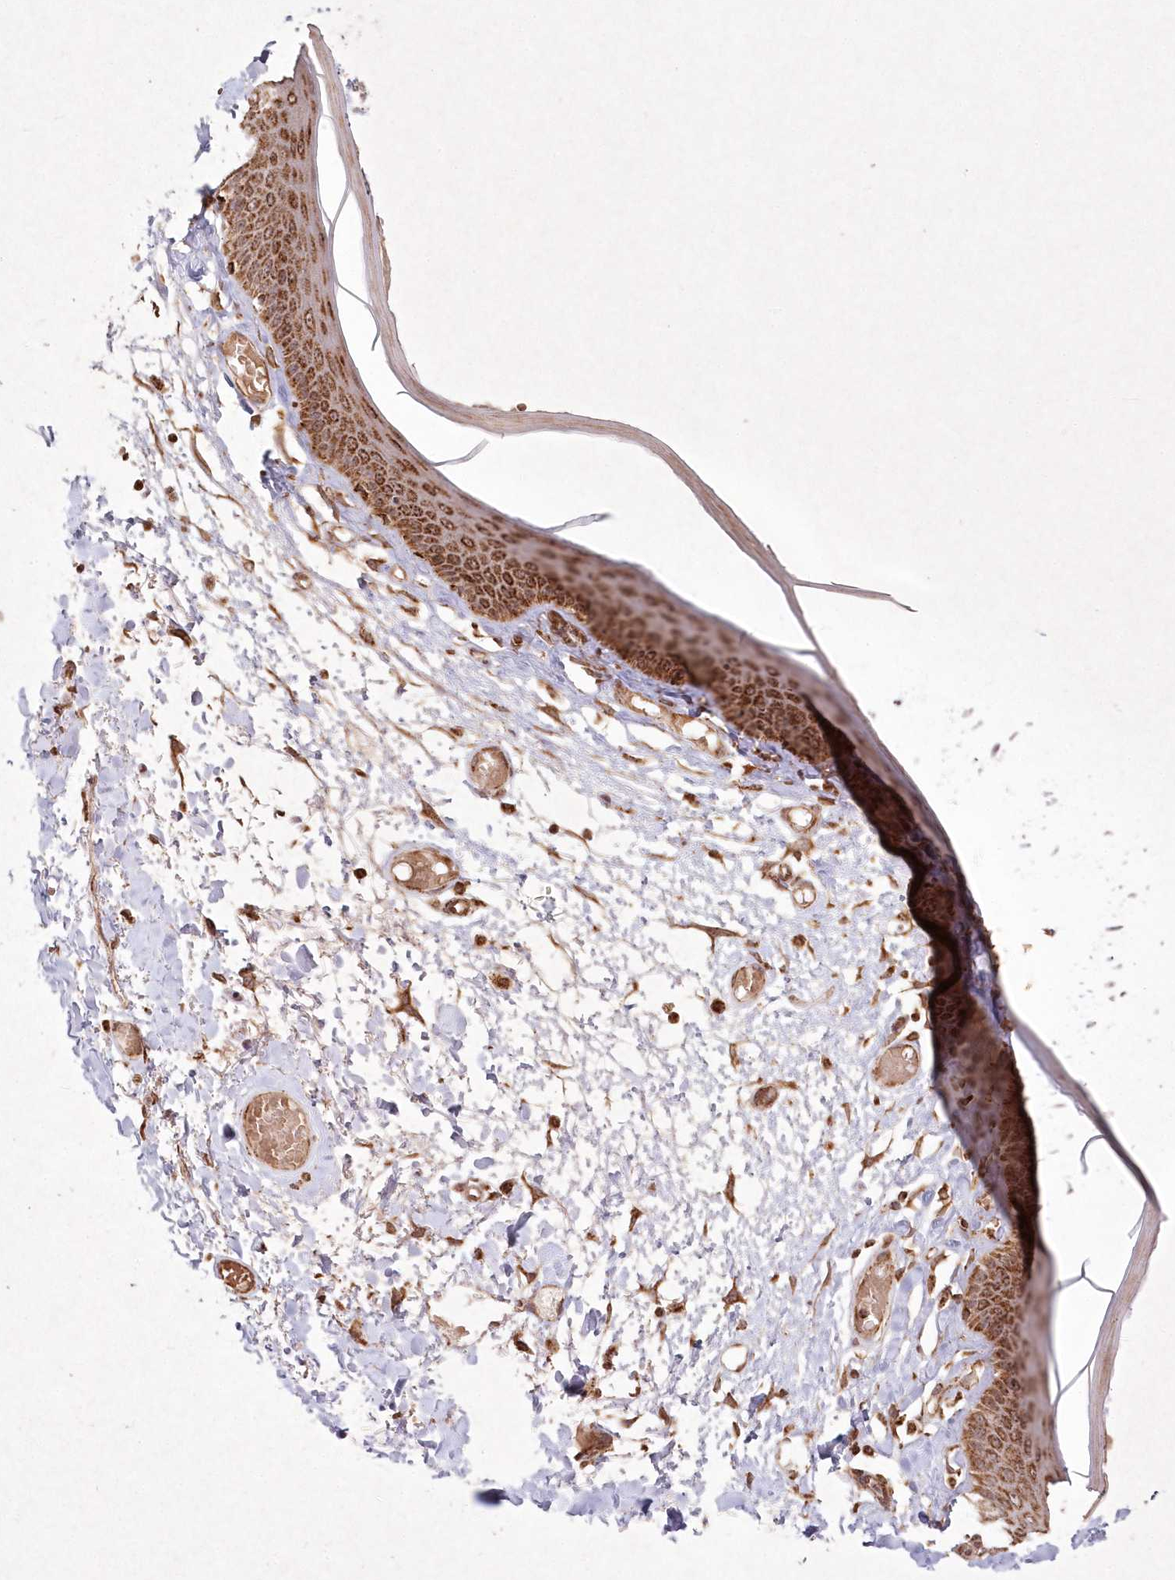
{"staining": {"intensity": "strong", "quantity": ">75%", "location": "cytoplasmic/membranous"}, "tissue": "skin", "cell_type": "Epidermal cells", "image_type": "normal", "snomed": [{"axis": "morphology", "description": "Normal tissue, NOS"}, {"axis": "topography", "description": "Vulva"}], "caption": "Immunohistochemical staining of benign human skin exhibits high levels of strong cytoplasmic/membranous positivity in about >75% of epidermal cells.", "gene": "LRPPRC", "patient": {"sex": "female", "age": 73}}